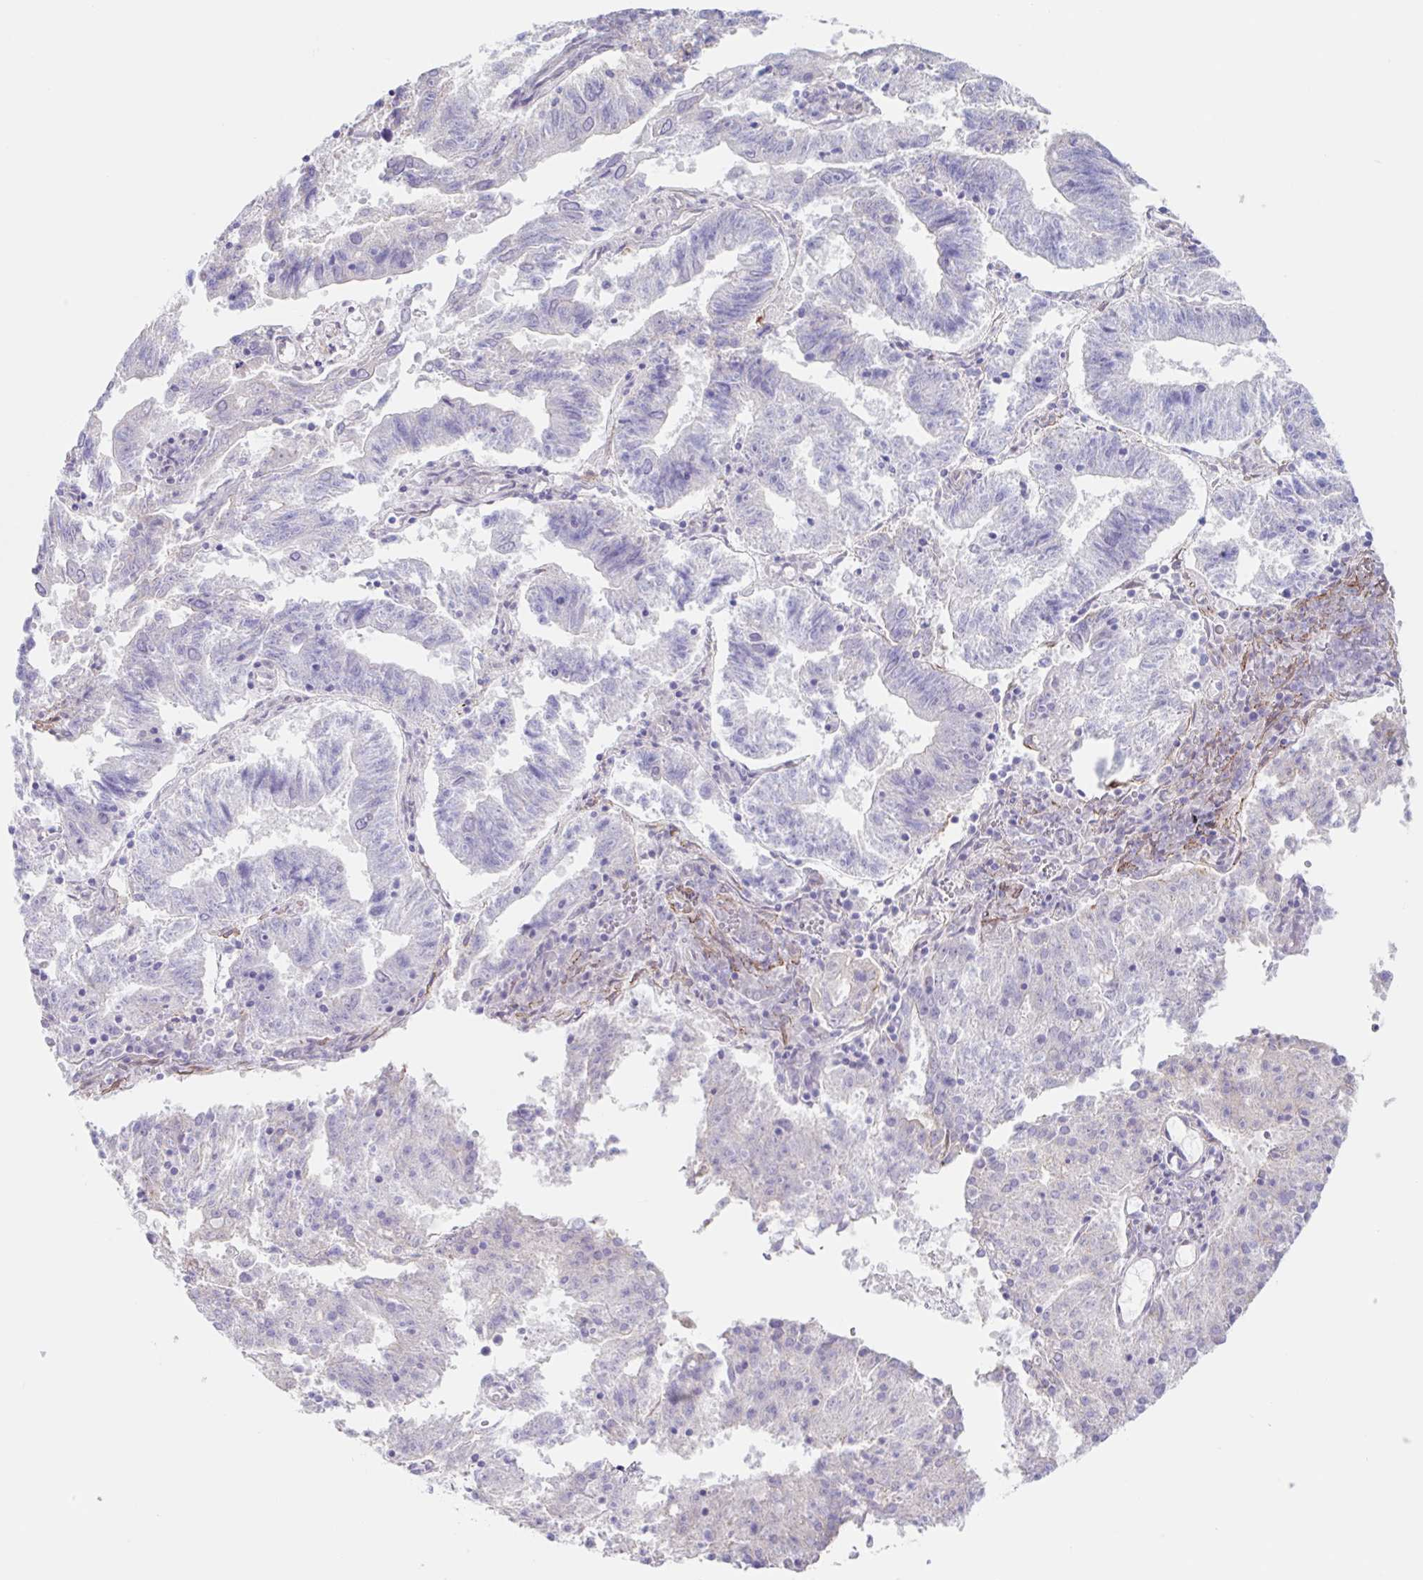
{"staining": {"intensity": "negative", "quantity": "none", "location": "none"}, "tissue": "endometrial cancer", "cell_type": "Tumor cells", "image_type": "cancer", "snomed": [{"axis": "morphology", "description": "Adenocarcinoma, NOS"}, {"axis": "topography", "description": "Endometrium"}], "caption": "High magnification brightfield microscopy of endometrial adenocarcinoma stained with DAB (3,3'-diaminobenzidine) (brown) and counterstained with hematoxylin (blue): tumor cells show no significant staining.", "gene": "DCAF17", "patient": {"sex": "female", "age": 82}}